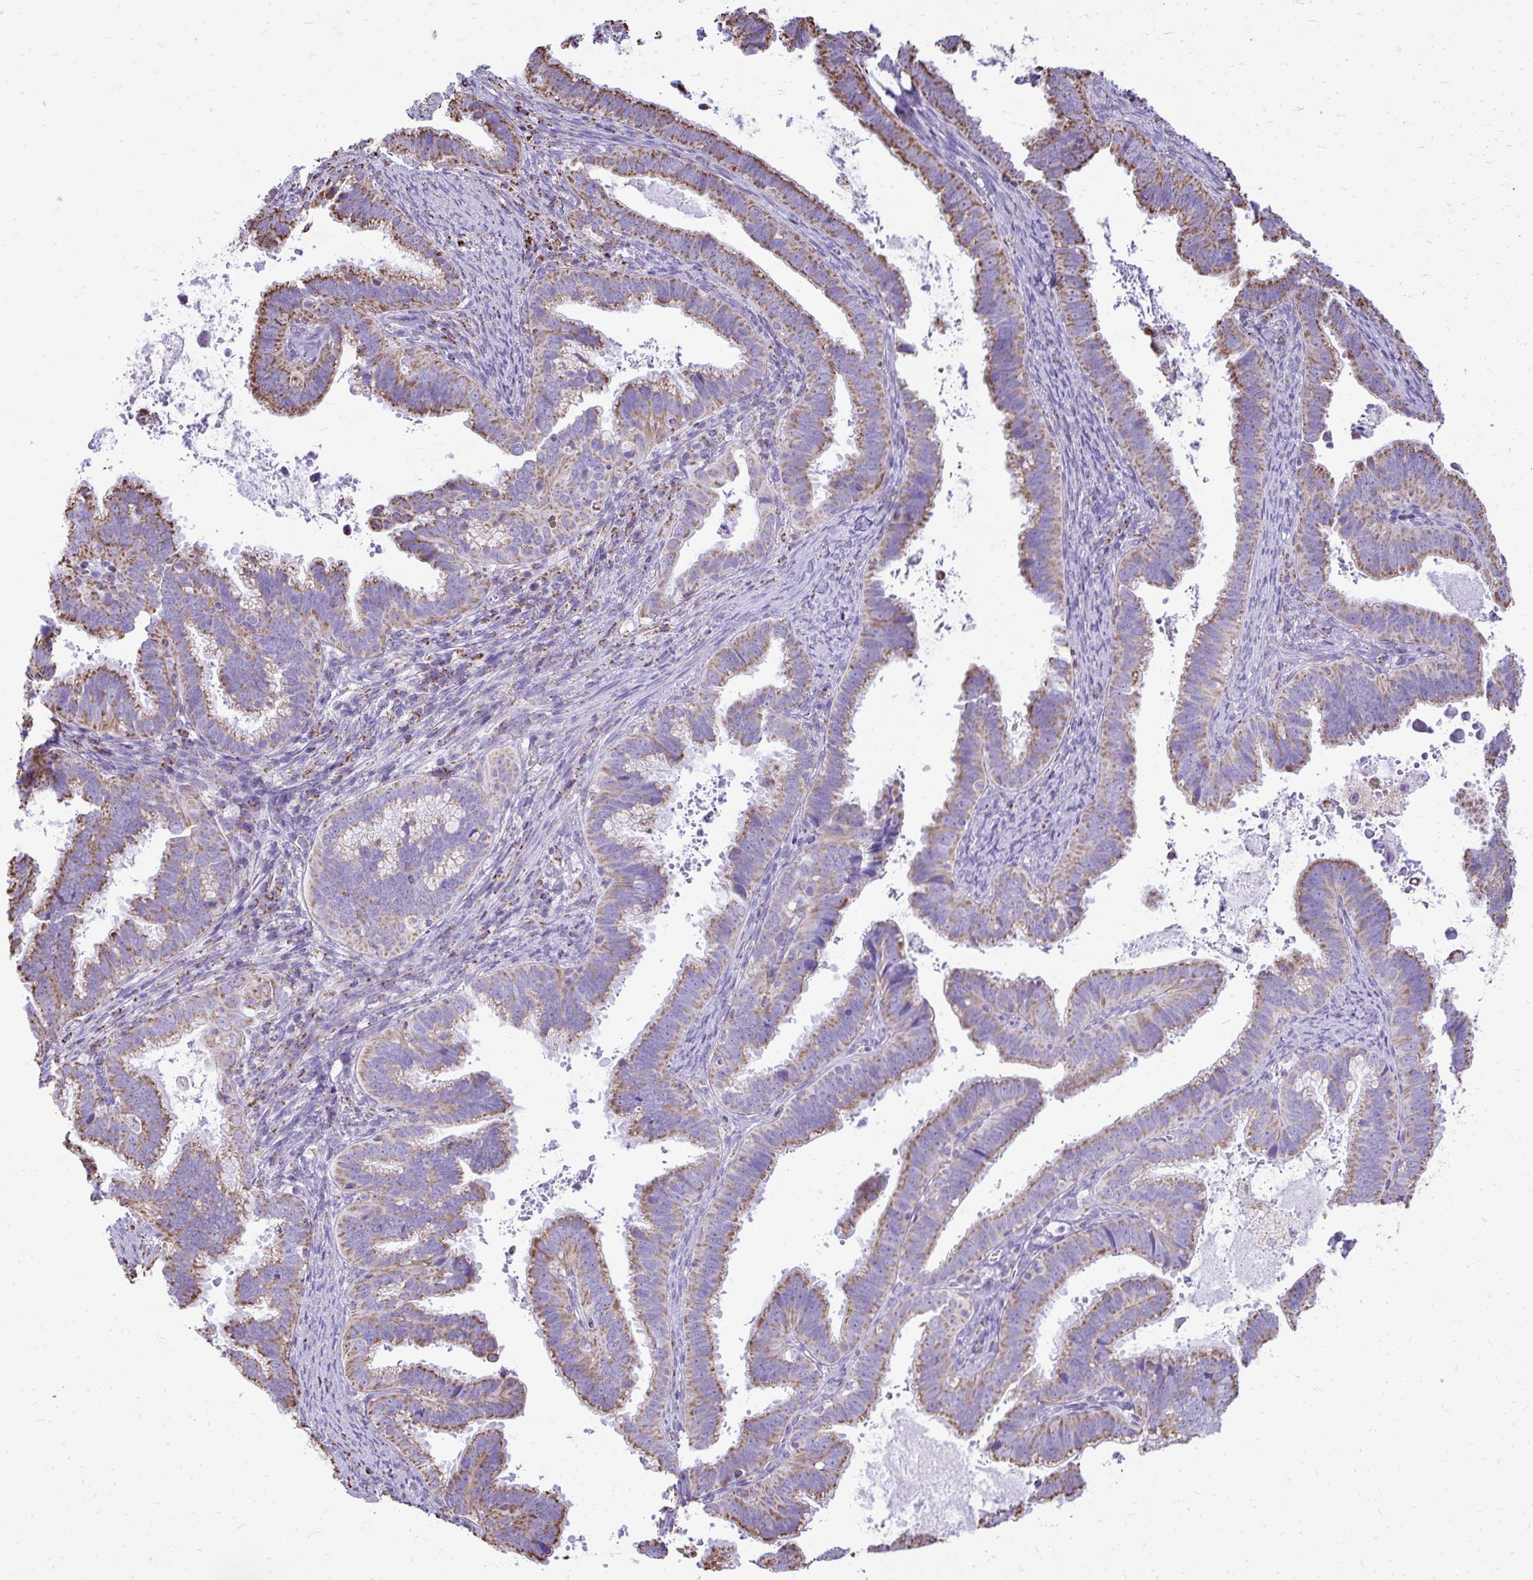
{"staining": {"intensity": "moderate", "quantity": ">75%", "location": "cytoplasmic/membranous"}, "tissue": "cervical cancer", "cell_type": "Tumor cells", "image_type": "cancer", "snomed": [{"axis": "morphology", "description": "Adenocarcinoma, NOS"}, {"axis": "topography", "description": "Cervix"}], "caption": "Adenocarcinoma (cervical) was stained to show a protein in brown. There is medium levels of moderate cytoplasmic/membranous staining in about >75% of tumor cells. Nuclei are stained in blue.", "gene": "MPZL2", "patient": {"sex": "female", "age": 61}}